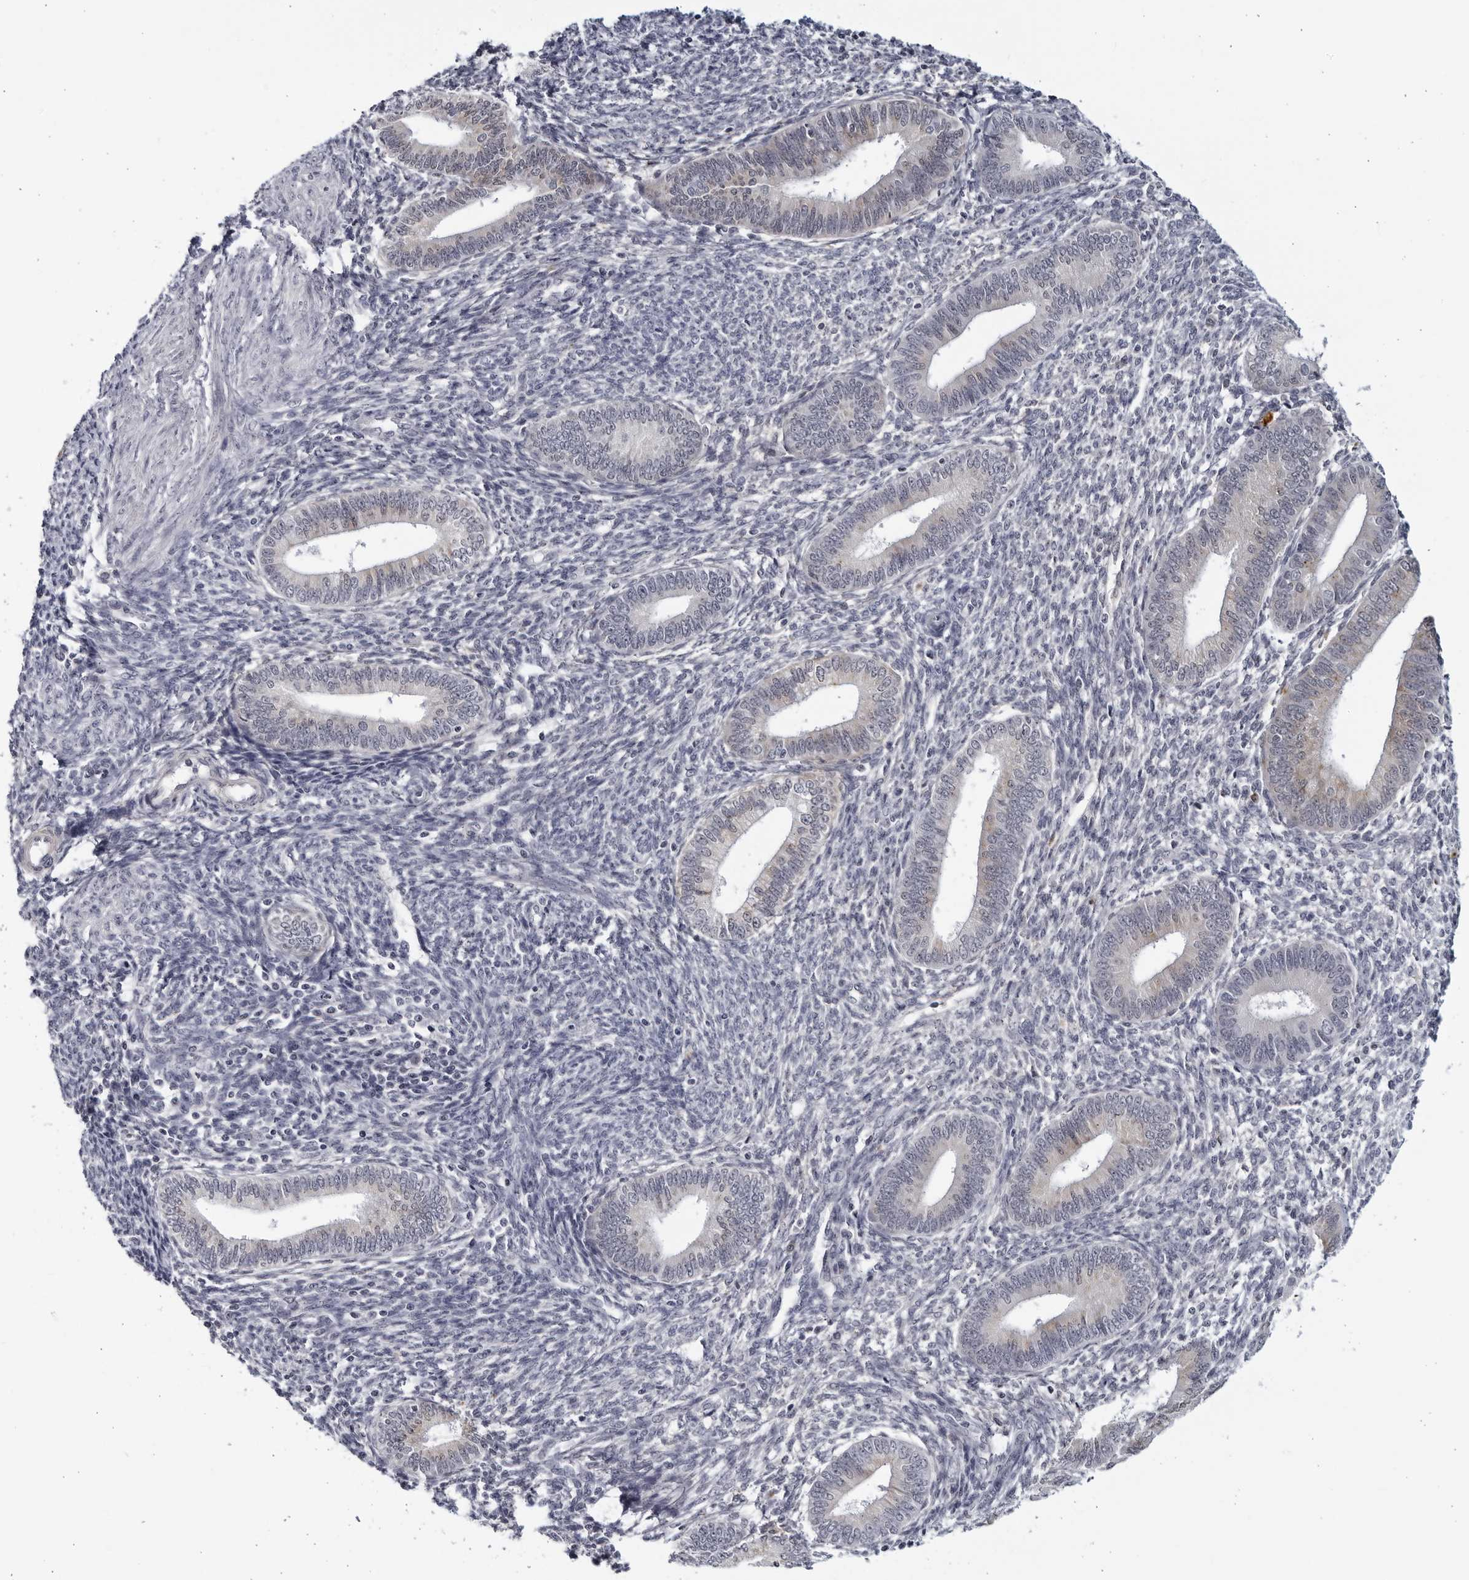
{"staining": {"intensity": "negative", "quantity": "none", "location": "none"}, "tissue": "endometrium", "cell_type": "Cells in endometrial stroma", "image_type": "normal", "snomed": [{"axis": "morphology", "description": "Normal tissue, NOS"}, {"axis": "topography", "description": "Endometrium"}], "caption": "The image exhibits no staining of cells in endometrial stroma in unremarkable endometrium. The staining was performed using DAB (3,3'-diaminobenzidine) to visualize the protein expression in brown, while the nuclei were stained in blue with hematoxylin (Magnification: 20x).", "gene": "STRADB", "patient": {"sex": "female", "age": 46}}